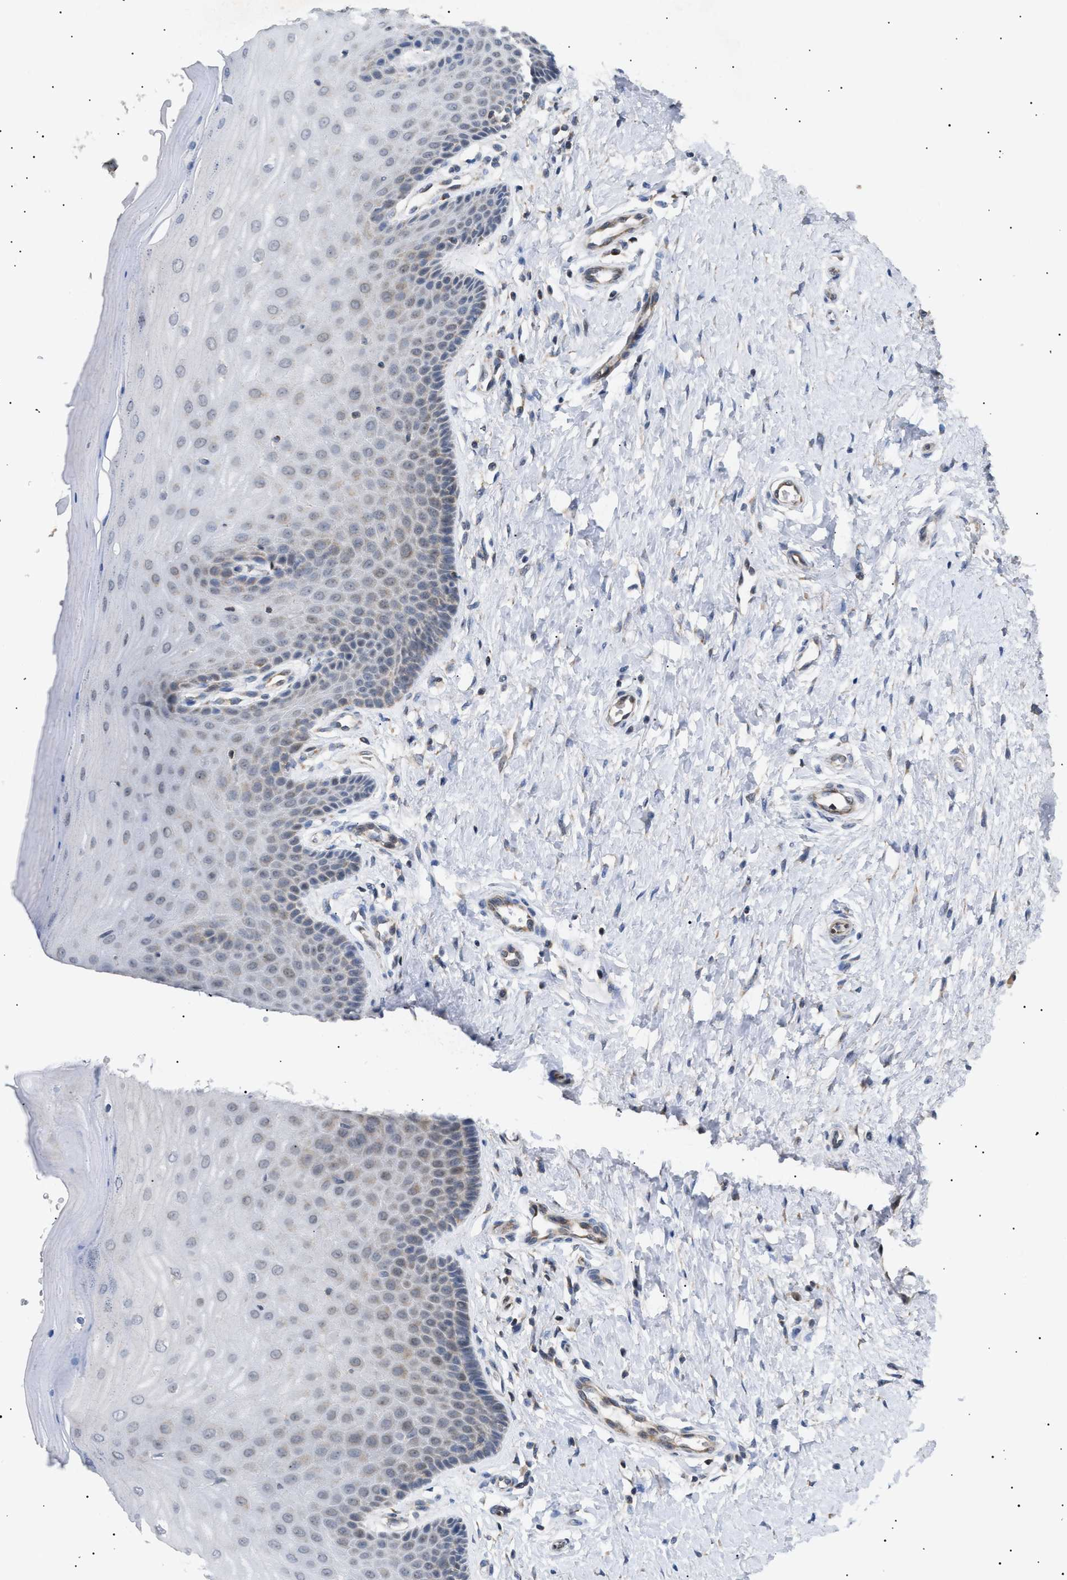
{"staining": {"intensity": "strong", "quantity": "25%-75%", "location": "cytoplasmic/membranous"}, "tissue": "cervix", "cell_type": "Glandular cells", "image_type": "normal", "snomed": [{"axis": "morphology", "description": "Normal tissue, NOS"}, {"axis": "topography", "description": "Cervix"}], "caption": "Immunohistochemistry histopathology image of unremarkable cervix stained for a protein (brown), which exhibits high levels of strong cytoplasmic/membranous staining in approximately 25%-75% of glandular cells.", "gene": "SIRT5", "patient": {"sex": "female", "age": 55}}